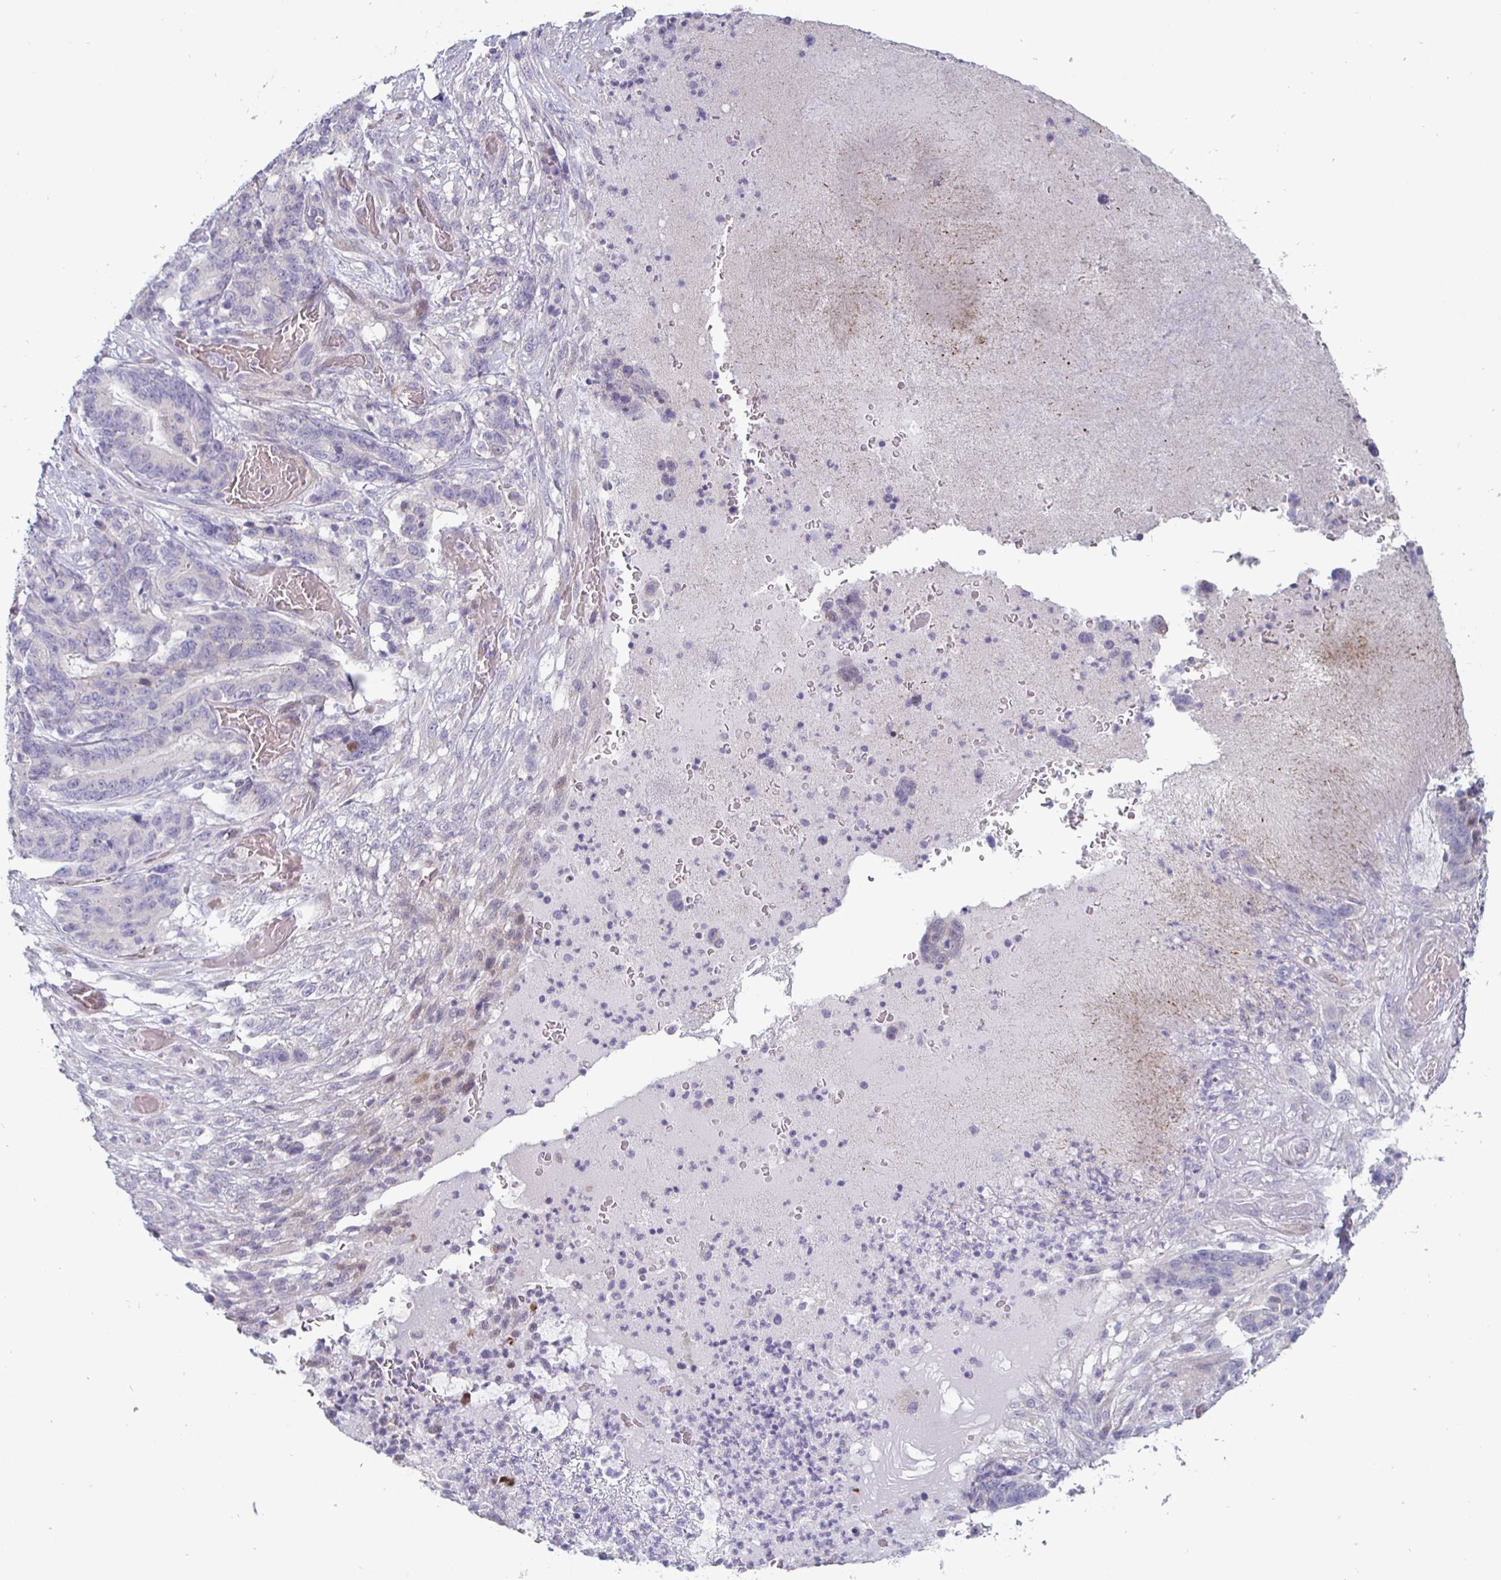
{"staining": {"intensity": "negative", "quantity": "none", "location": "none"}, "tissue": "stomach cancer", "cell_type": "Tumor cells", "image_type": "cancer", "snomed": [{"axis": "morphology", "description": "Normal tissue, NOS"}, {"axis": "morphology", "description": "Adenocarcinoma, NOS"}, {"axis": "topography", "description": "Stomach"}], "caption": "A histopathology image of human stomach cancer (adenocarcinoma) is negative for staining in tumor cells.", "gene": "DMRTB1", "patient": {"sex": "female", "age": 64}}